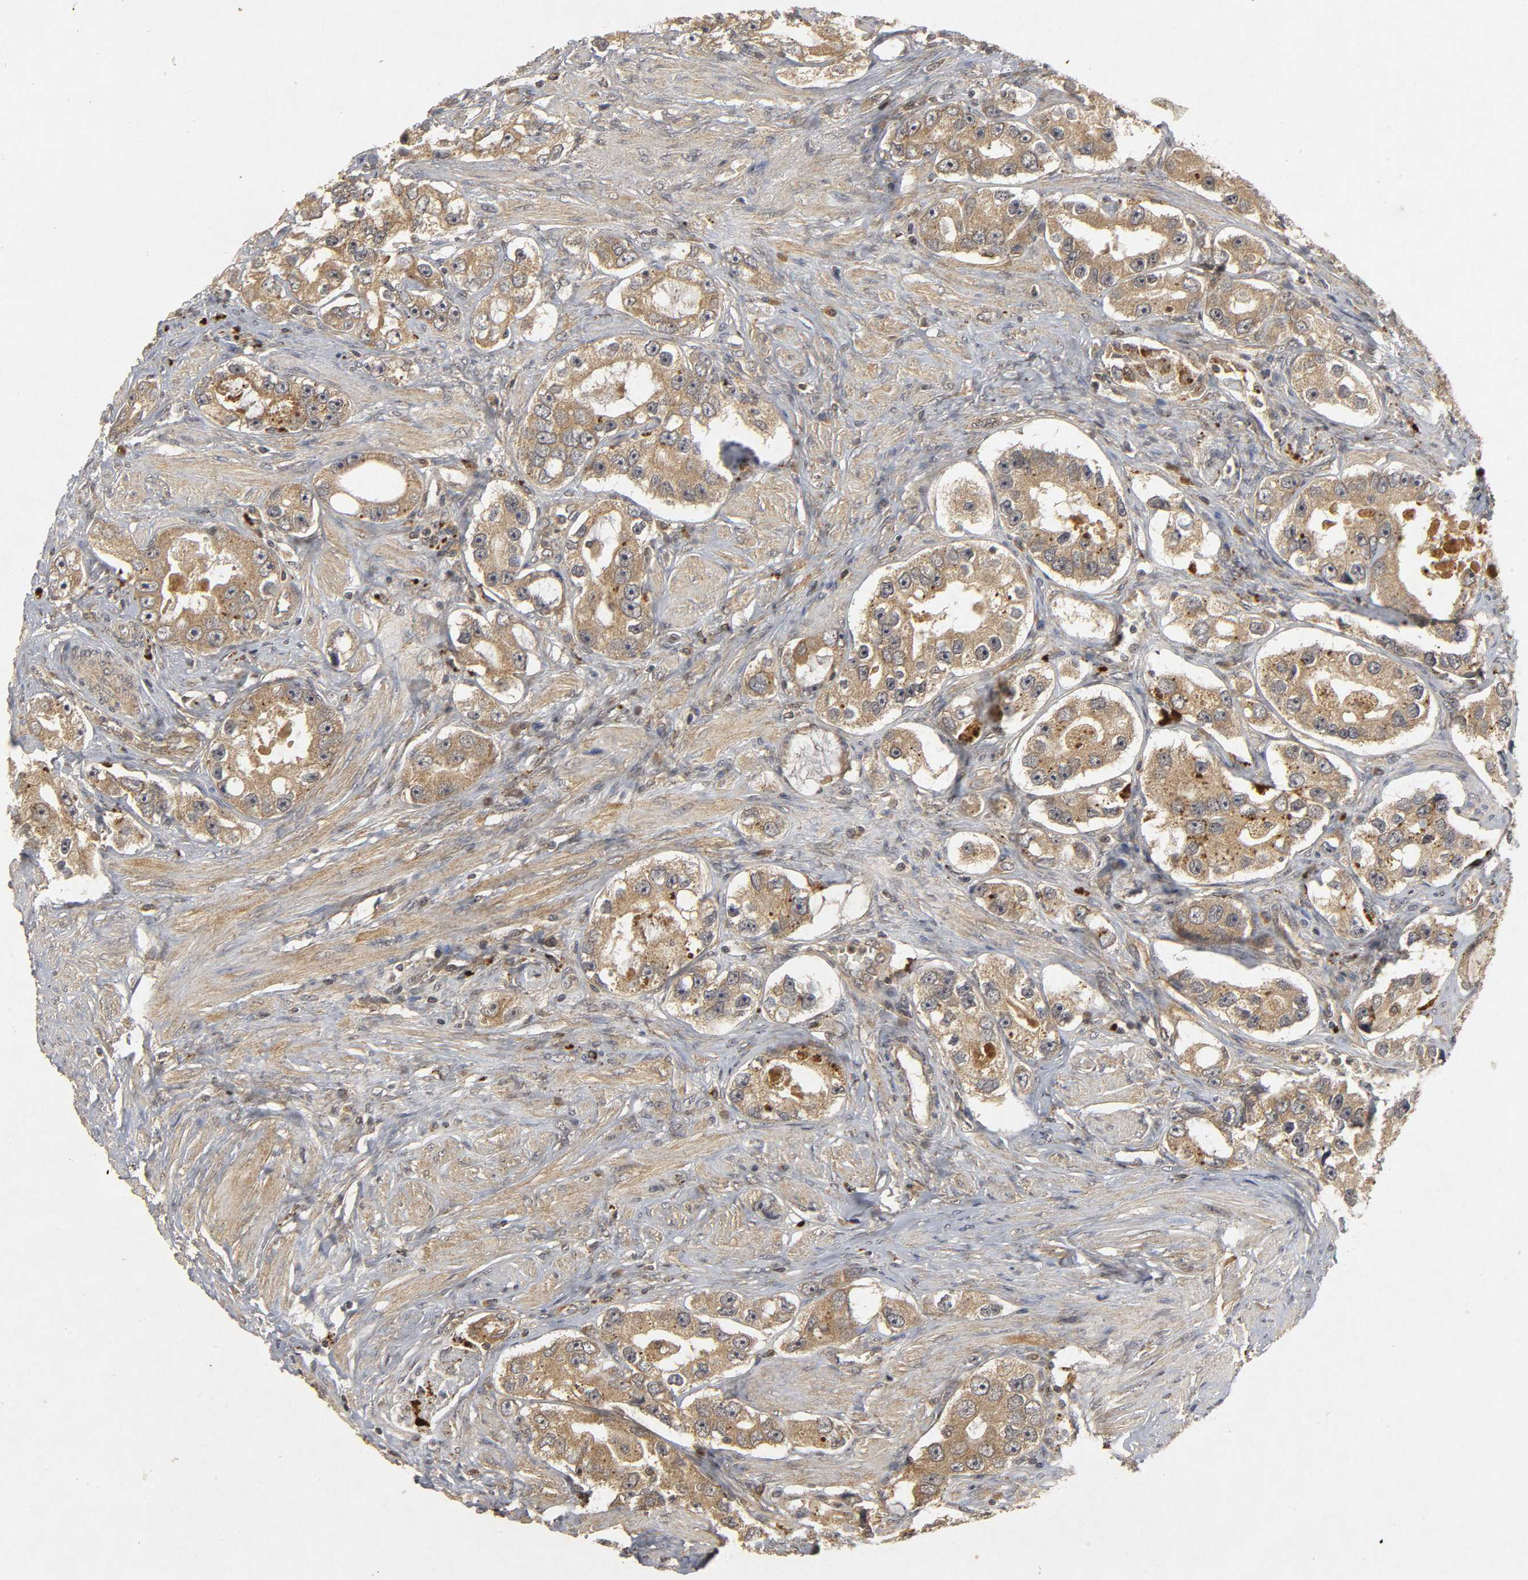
{"staining": {"intensity": "weak", "quantity": ">75%", "location": "cytoplasmic/membranous"}, "tissue": "prostate cancer", "cell_type": "Tumor cells", "image_type": "cancer", "snomed": [{"axis": "morphology", "description": "Adenocarcinoma, High grade"}, {"axis": "topography", "description": "Prostate"}], "caption": "Prostate cancer (high-grade adenocarcinoma) stained for a protein reveals weak cytoplasmic/membranous positivity in tumor cells. The protein is stained brown, and the nuclei are stained in blue (DAB (3,3'-diaminobenzidine) IHC with brightfield microscopy, high magnification).", "gene": "TRAF6", "patient": {"sex": "male", "age": 63}}